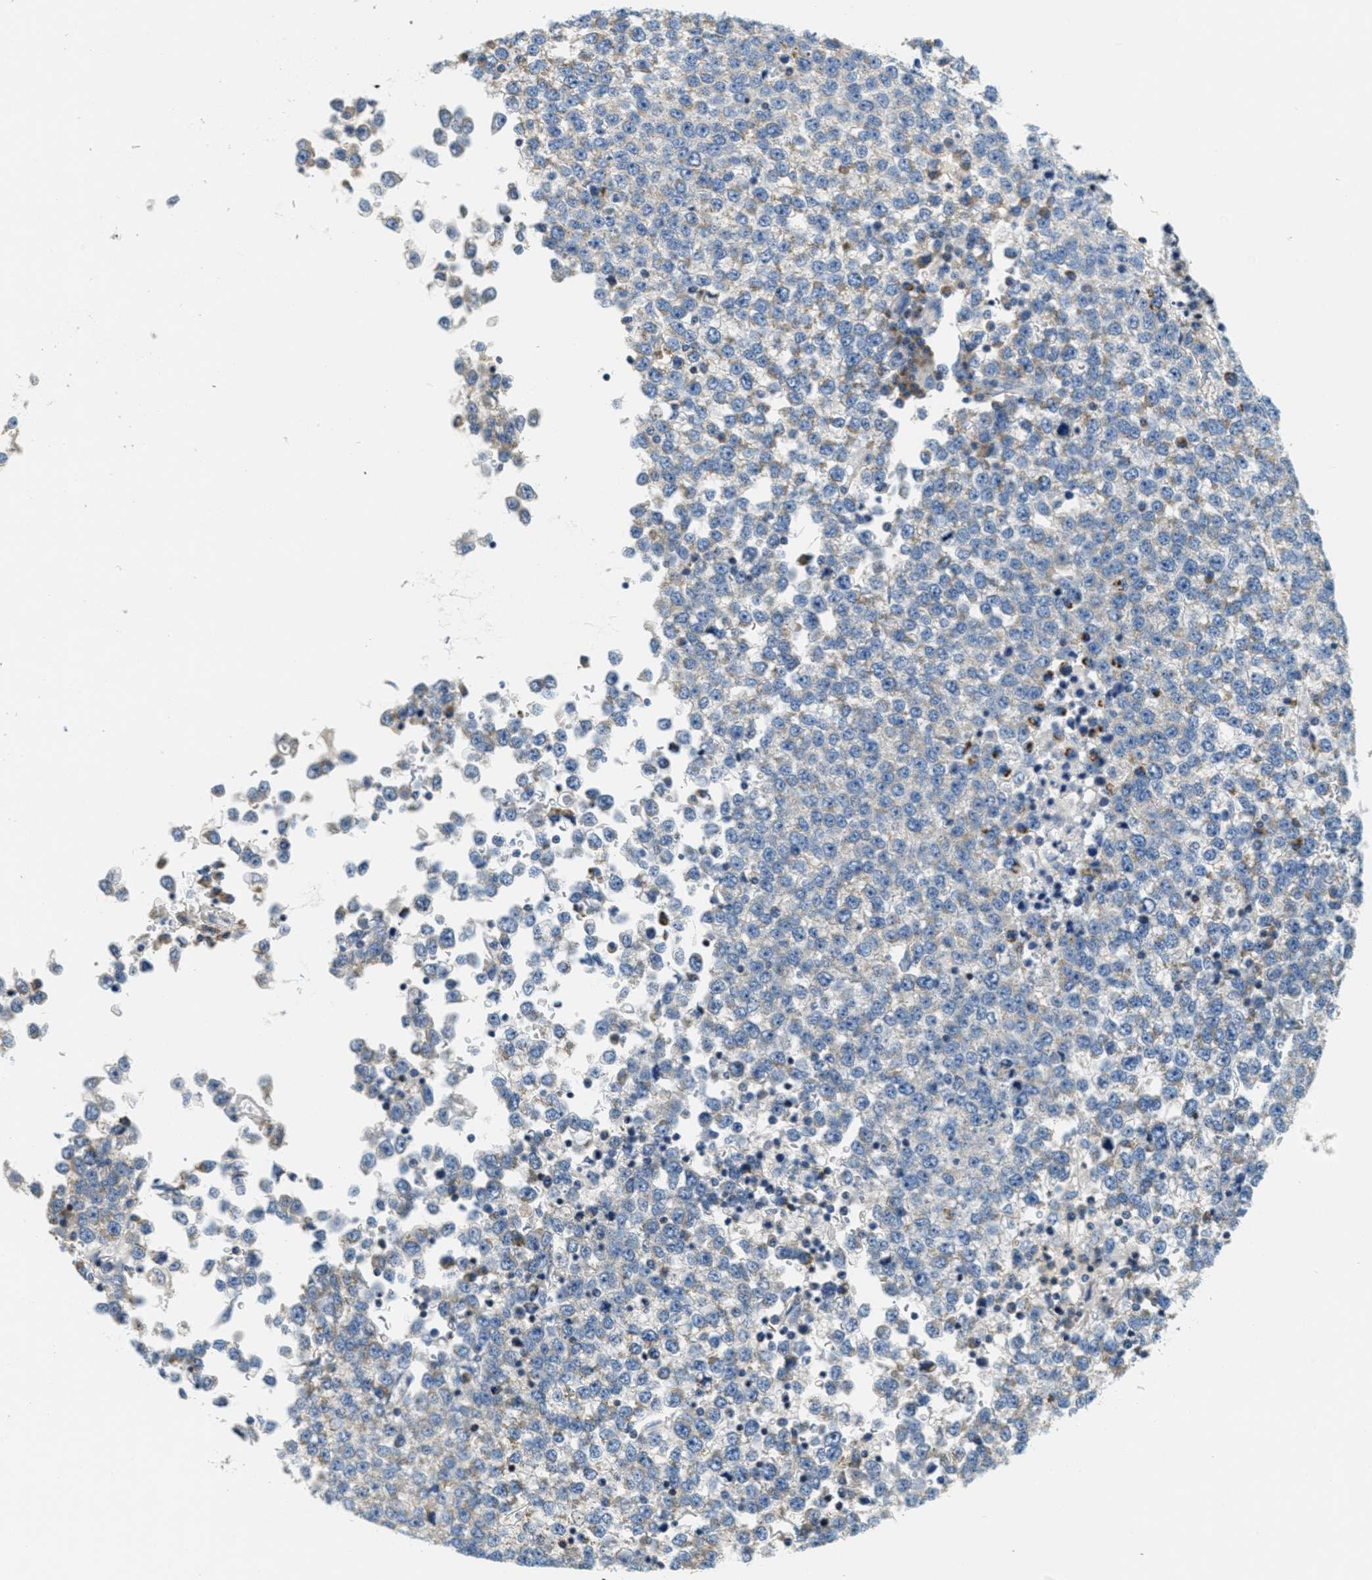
{"staining": {"intensity": "weak", "quantity": "<25%", "location": "cytoplasmic/membranous"}, "tissue": "testis cancer", "cell_type": "Tumor cells", "image_type": "cancer", "snomed": [{"axis": "morphology", "description": "Seminoma, NOS"}, {"axis": "topography", "description": "Testis"}], "caption": "This is a photomicrograph of immunohistochemistry staining of seminoma (testis), which shows no positivity in tumor cells.", "gene": "CA4", "patient": {"sex": "male", "age": 65}}